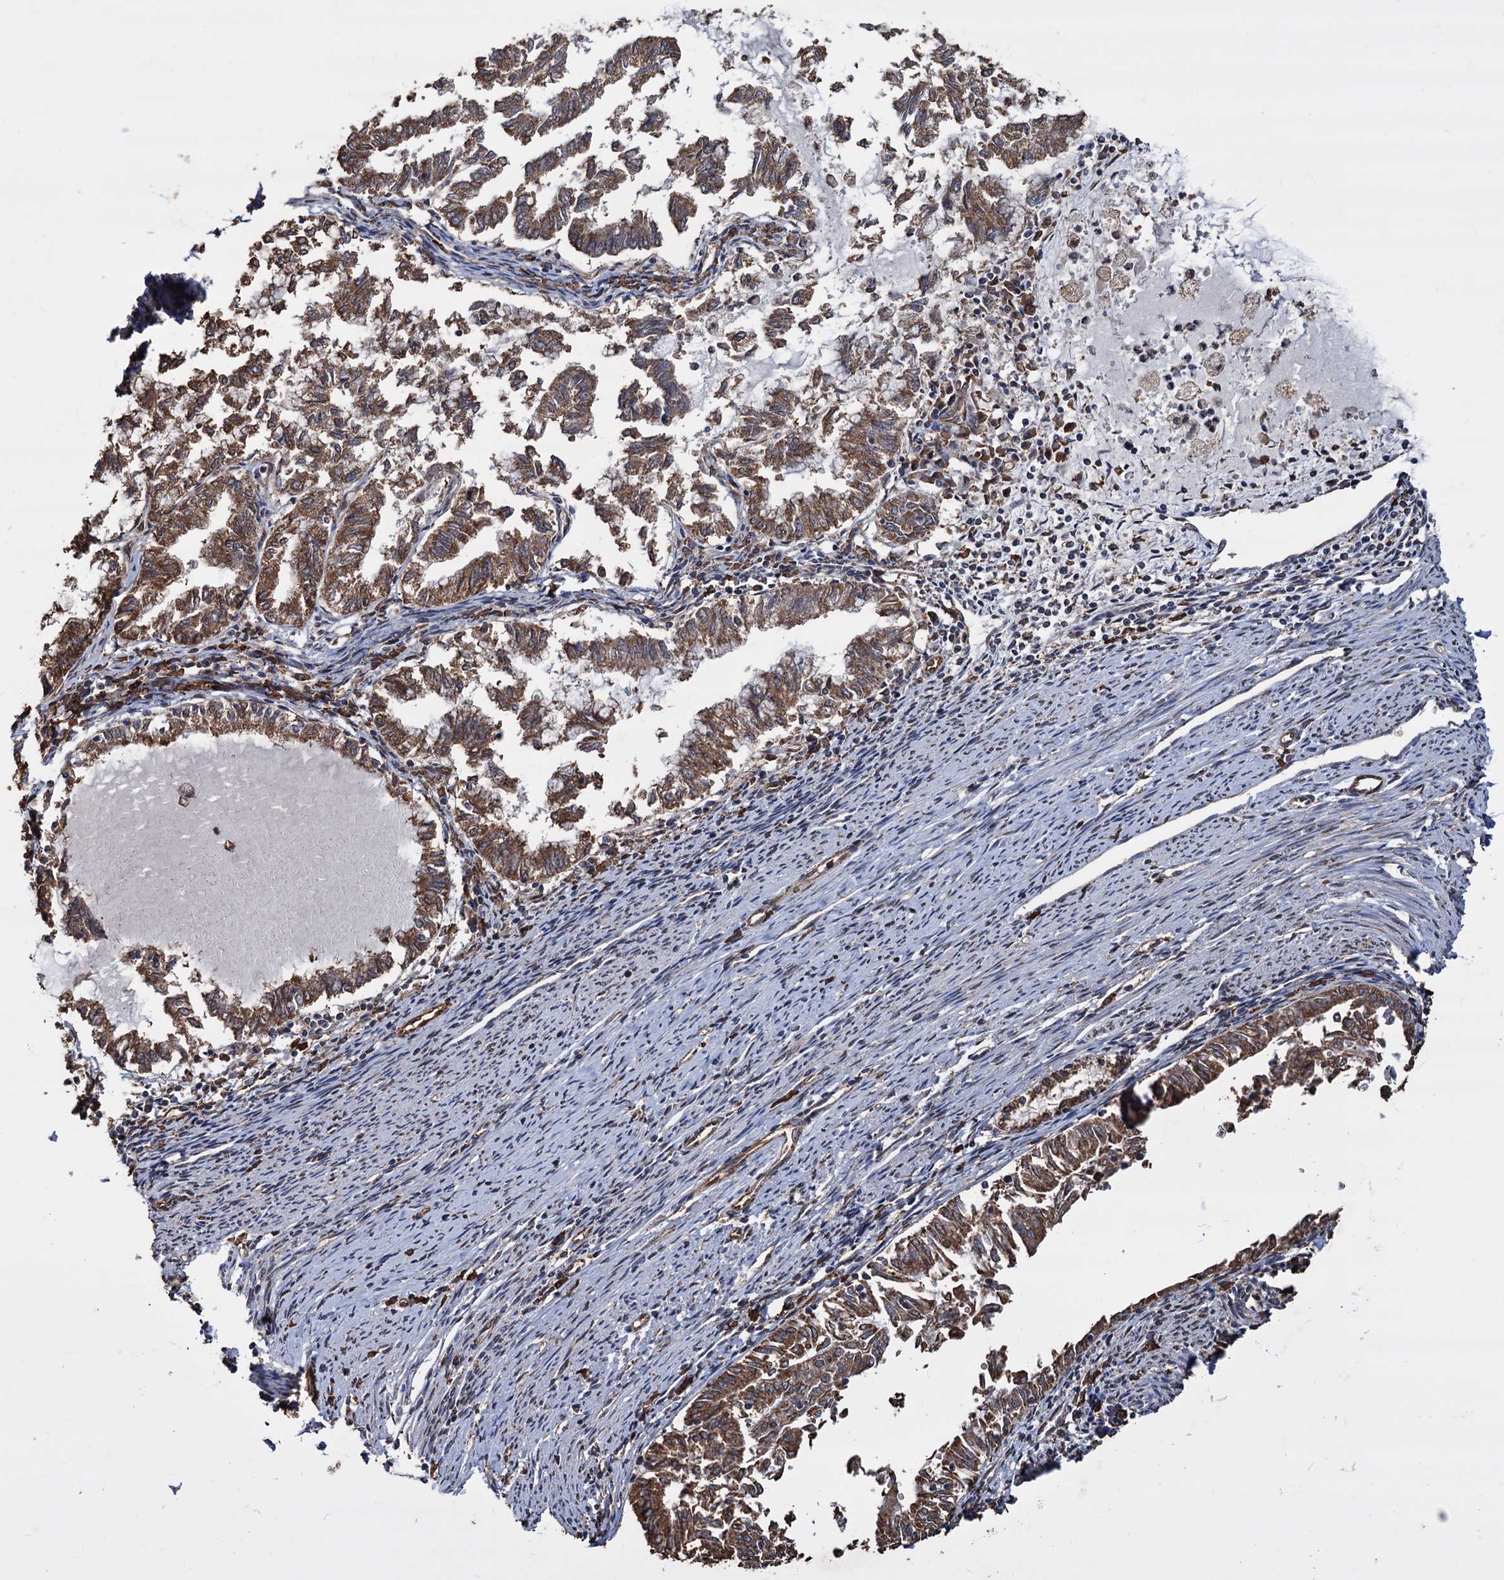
{"staining": {"intensity": "moderate", "quantity": ">75%", "location": "cytoplasmic/membranous"}, "tissue": "endometrial cancer", "cell_type": "Tumor cells", "image_type": "cancer", "snomed": [{"axis": "morphology", "description": "Adenocarcinoma, NOS"}, {"axis": "topography", "description": "Endometrium"}], "caption": "IHC (DAB (3,3'-diaminobenzidine)) staining of human adenocarcinoma (endometrial) displays moderate cytoplasmic/membranous protein expression in approximately >75% of tumor cells.", "gene": "TBC1D12", "patient": {"sex": "female", "age": 79}}